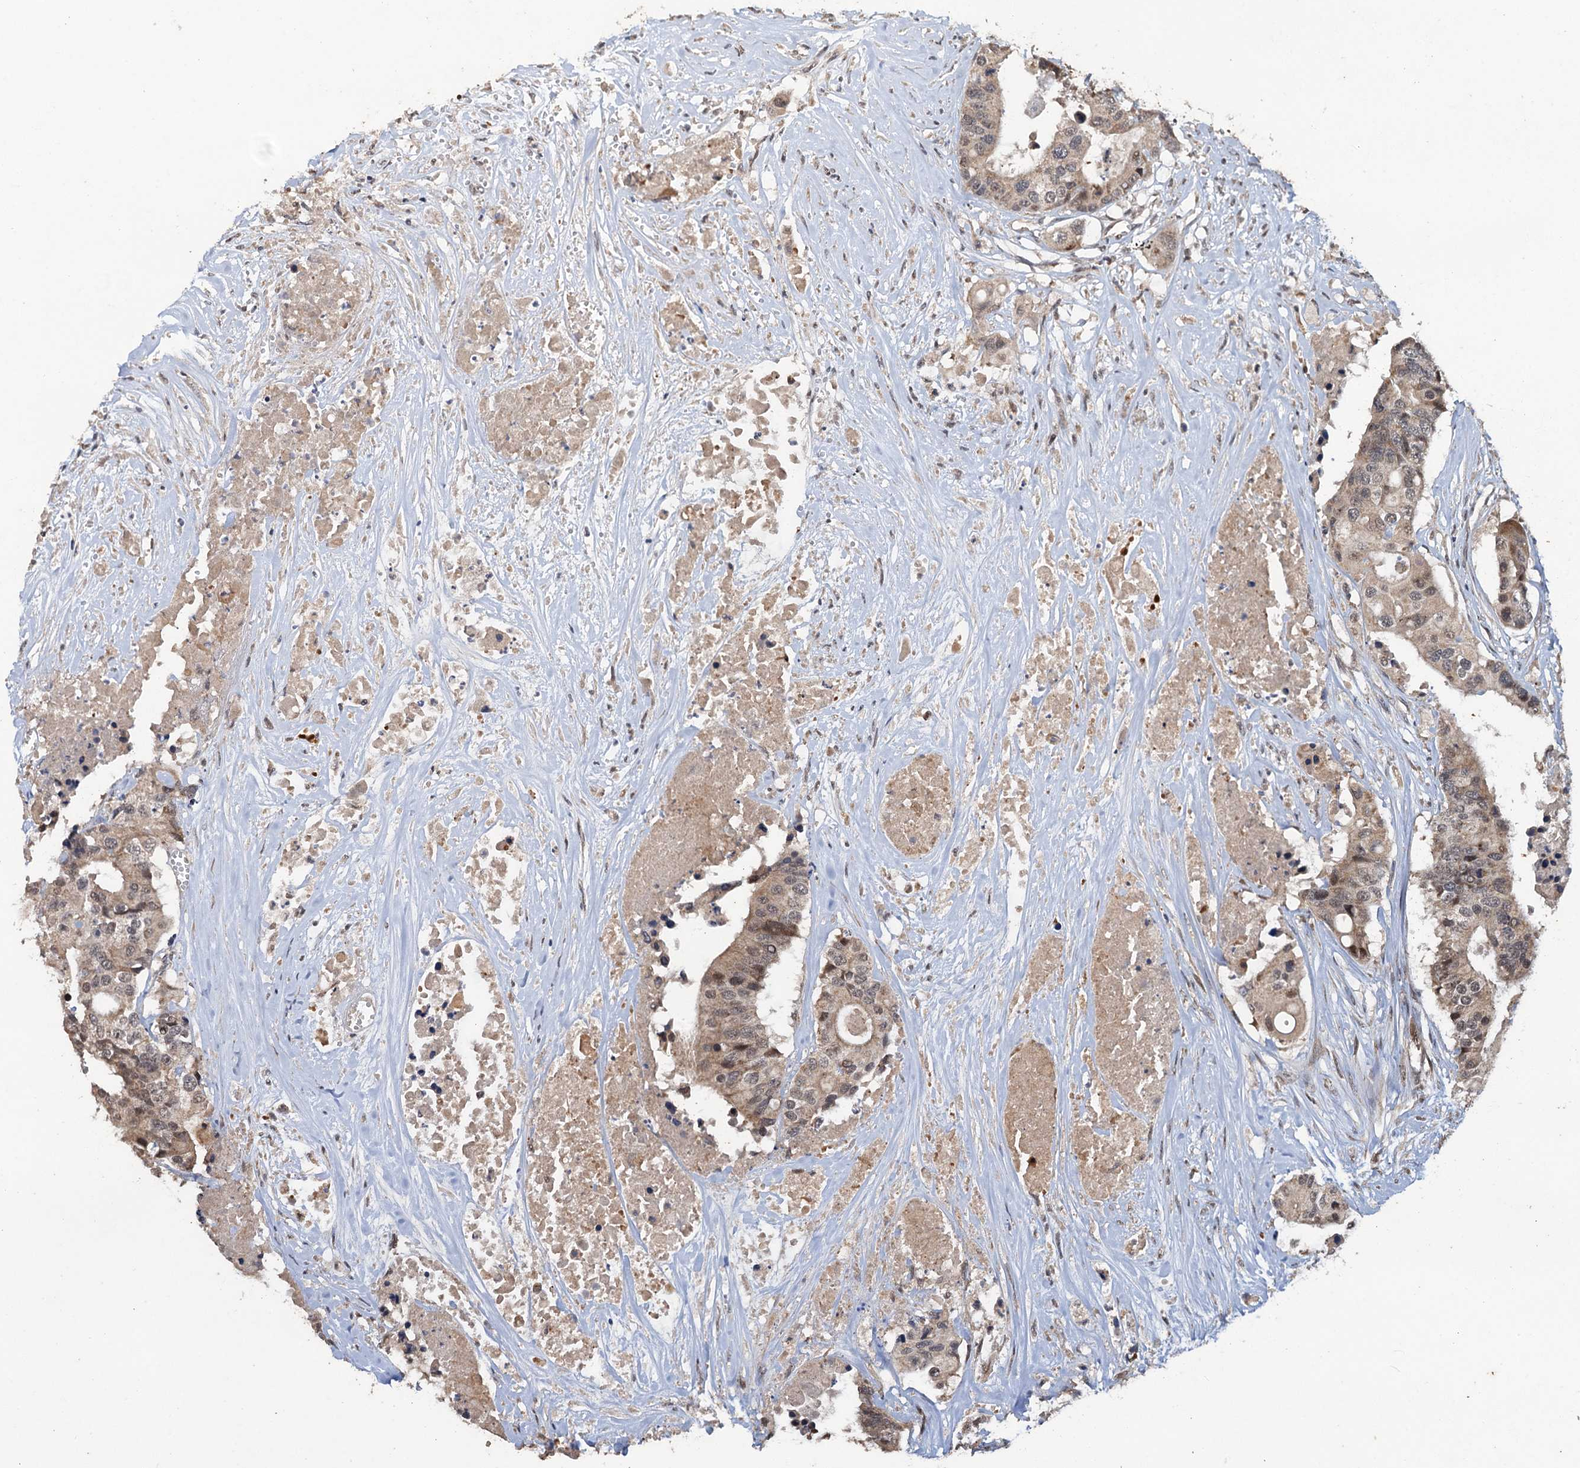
{"staining": {"intensity": "moderate", "quantity": ">75%", "location": "cytoplasmic/membranous,nuclear"}, "tissue": "colorectal cancer", "cell_type": "Tumor cells", "image_type": "cancer", "snomed": [{"axis": "morphology", "description": "Adenocarcinoma, NOS"}, {"axis": "topography", "description": "Colon"}], "caption": "Immunohistochemical staining of colorectal adenocarcinoma shows medium levels of moderate cytoplasmic/membranous and nuclear protein positivity in about >75% of tumor cells.", "gene": "REP15", "patient": {"sex": "male", "age": 77}}